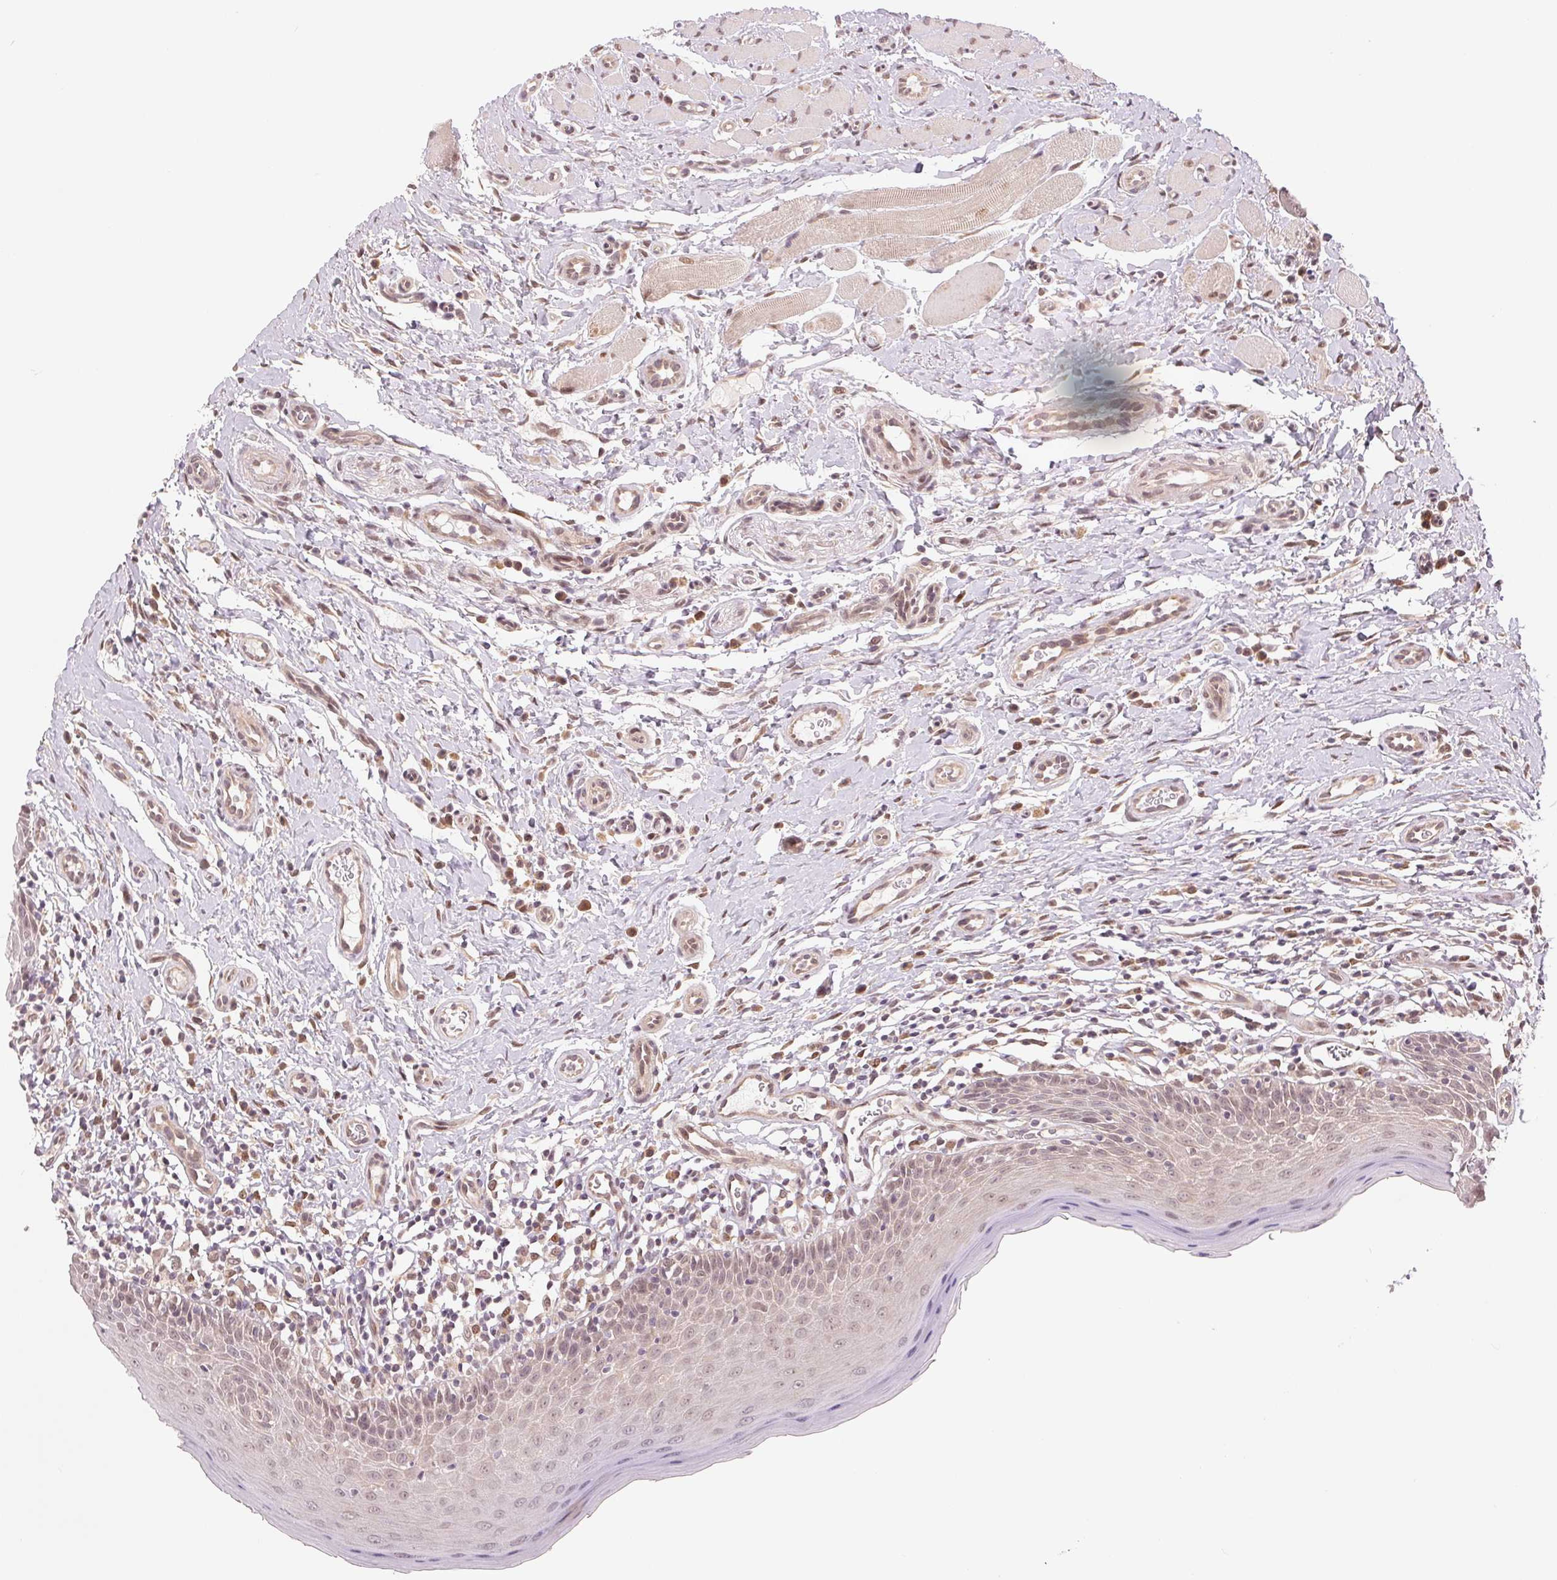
{"staining": {"intensity": "weak", "quantity": "<25%", "location": "nuclear"}, "tissue": "oral mucosa", "cell_type": "Squamous epithelial cells", "image_type": "normal", "snomed": [{"axis": "morphology", "description": "Normal tissue, NOS"}, {"axis": "topography", "description": "Oral tissue"}, {"axis": "topography", "description": "Tounge, NOS"}], "caption": "A histopathology image of oral mucosa stained for a protein exhibits no brown staining in squamous epithelial cells. The staining is performed using DAB (3,3'-diaminobenzidine) brown chromogen with nuclei counter-stained in using hematoxylin.", "gene": "ERI3", "patient": {"sex": "female", "age": 58}}